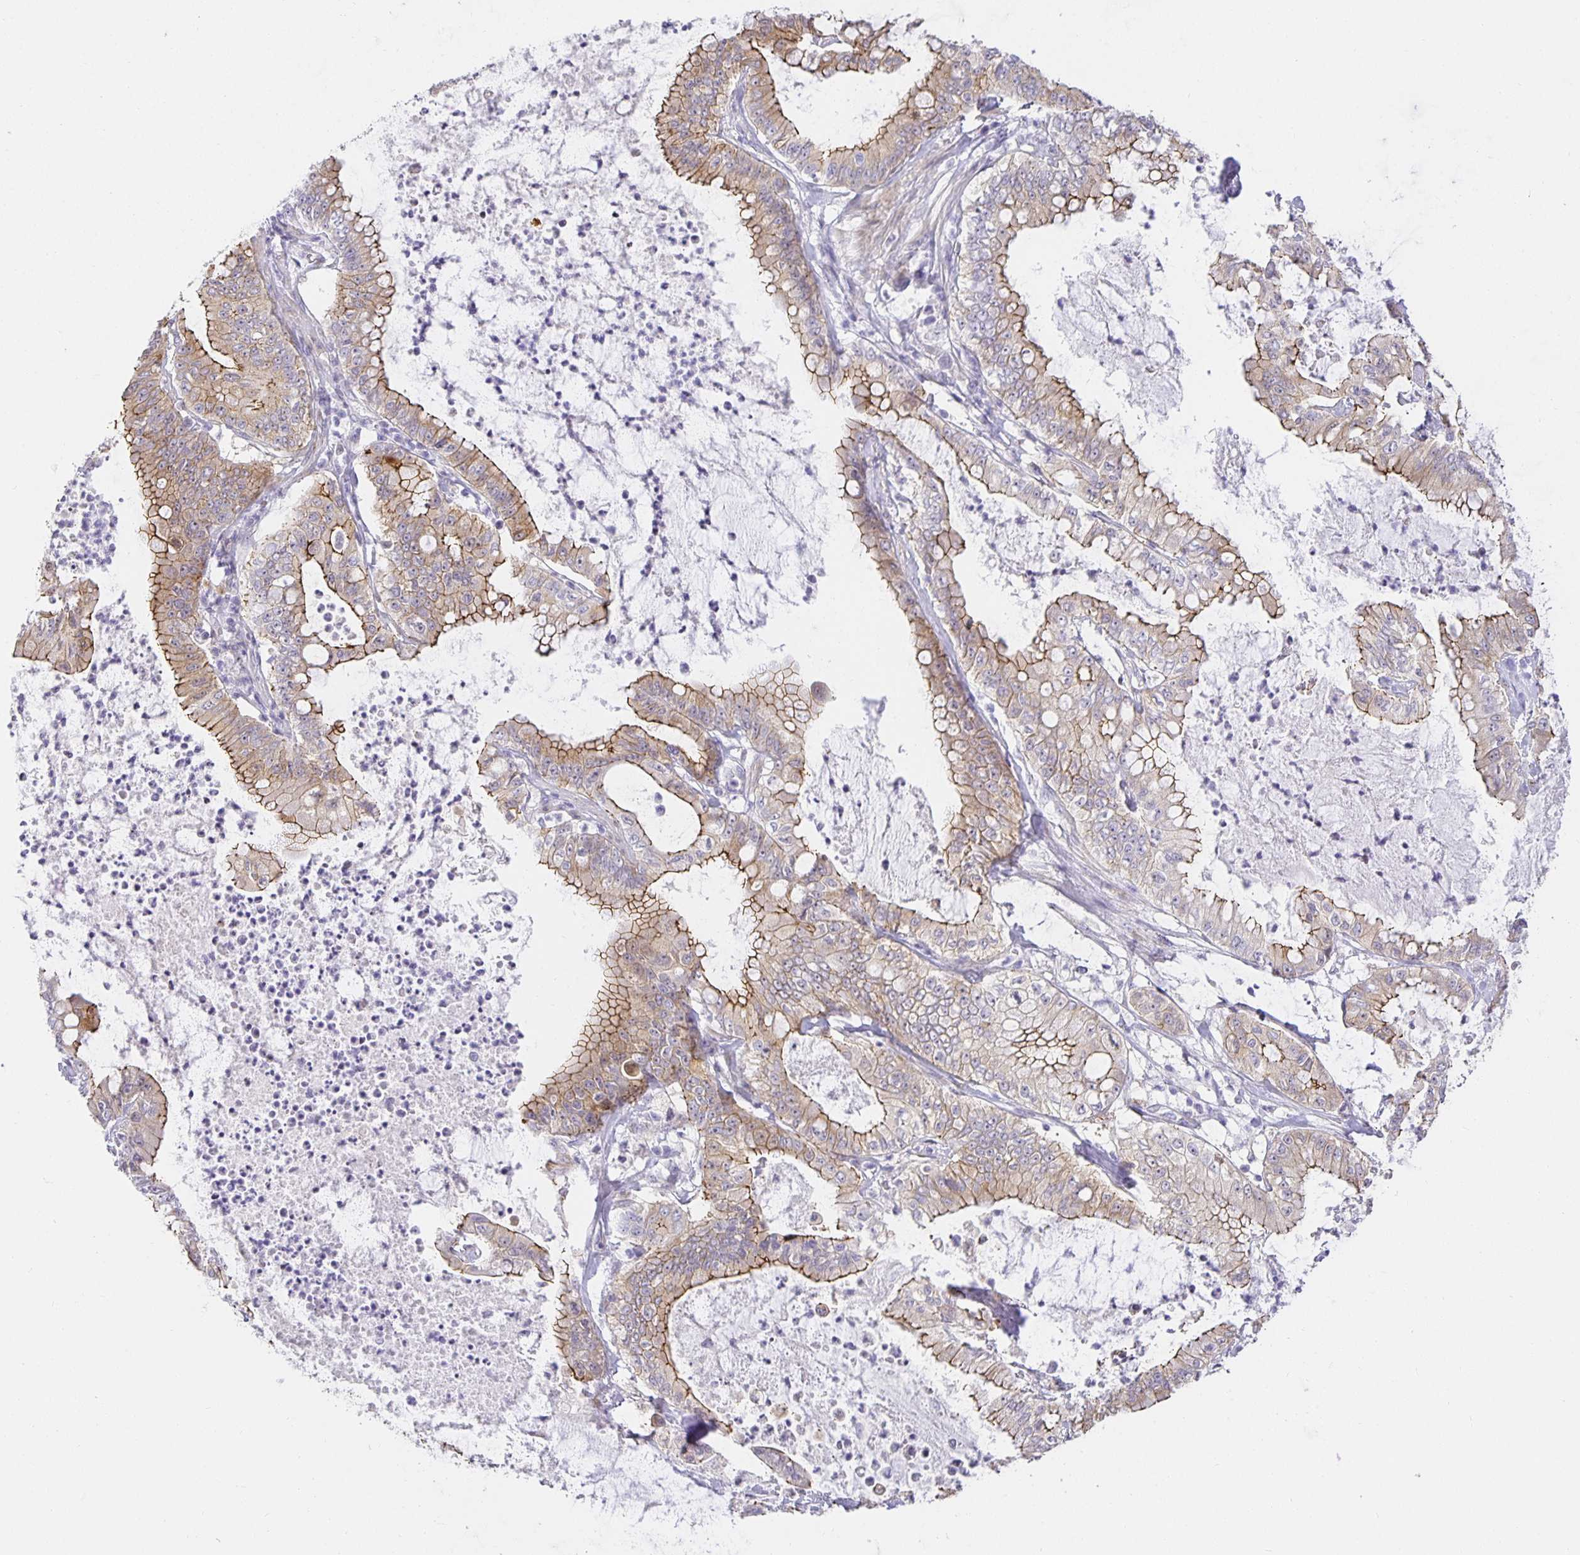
{"staining": {"intensity": "moderate", "quantity": "25%-75%", "location": "cytoplasmic/membranous"}, "tissue": "pancreatic cancer", "cell_type": "Tumor cells", "image_type": "cancer", "snomed": [{"axis": "morphology", "description": "Adenocarcinoma, NOS"}, {"axis": "topography", "description": "Pancreas"}], "caption": "Moderate cytoplasmic/membranous protein positivity is present in approximately 25%-75% of tumor cells in pancreatic cancer (adenocarcinoma). (DAB = brown stain, brightfield microscopy at high magnification).", "gene": "TJP3", "patient": {"sex": "male", "age": 71}}